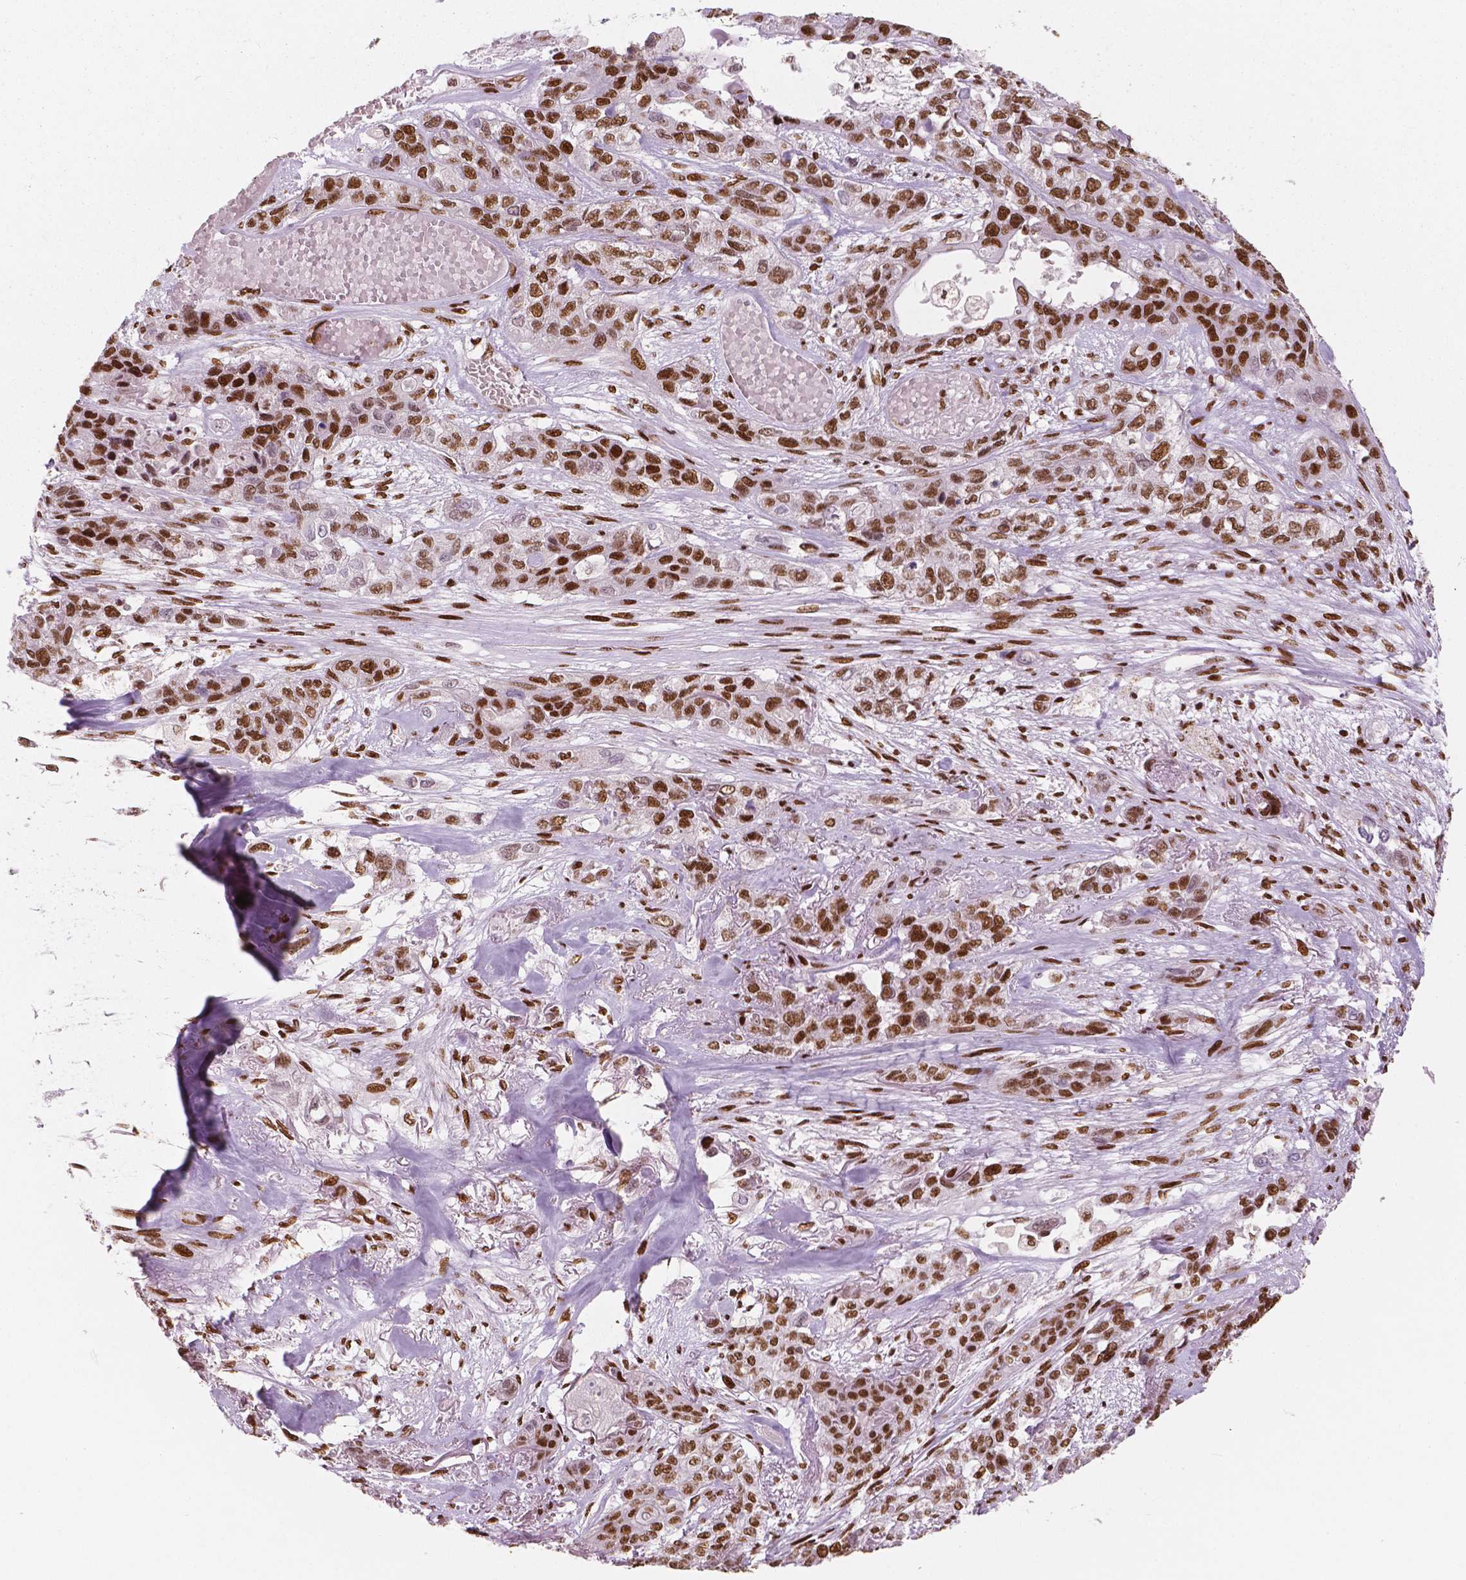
{"staining": {"intensity": "strong", "quantity": ">75%", "location": "nuclear"}, "tissue": "lung cancer", "cell_type": "Tumor cells", "image_type": "cancer", "snomed": [{"axis": "morphology", "description": "Squamous cell carcinoma, NOS"}, {"axis": "topography", "description": "Lung"}], "caption": "This micrograph reveals lung cancer stained with immunohistochemistry (IHC) to label a protein in brown. The nuclear of tumor cells show strong positivity for the protein. Nuclei are counter-stained blue.", "gene": "BRD4", "patient": {"sex": "female", "age": 70}}